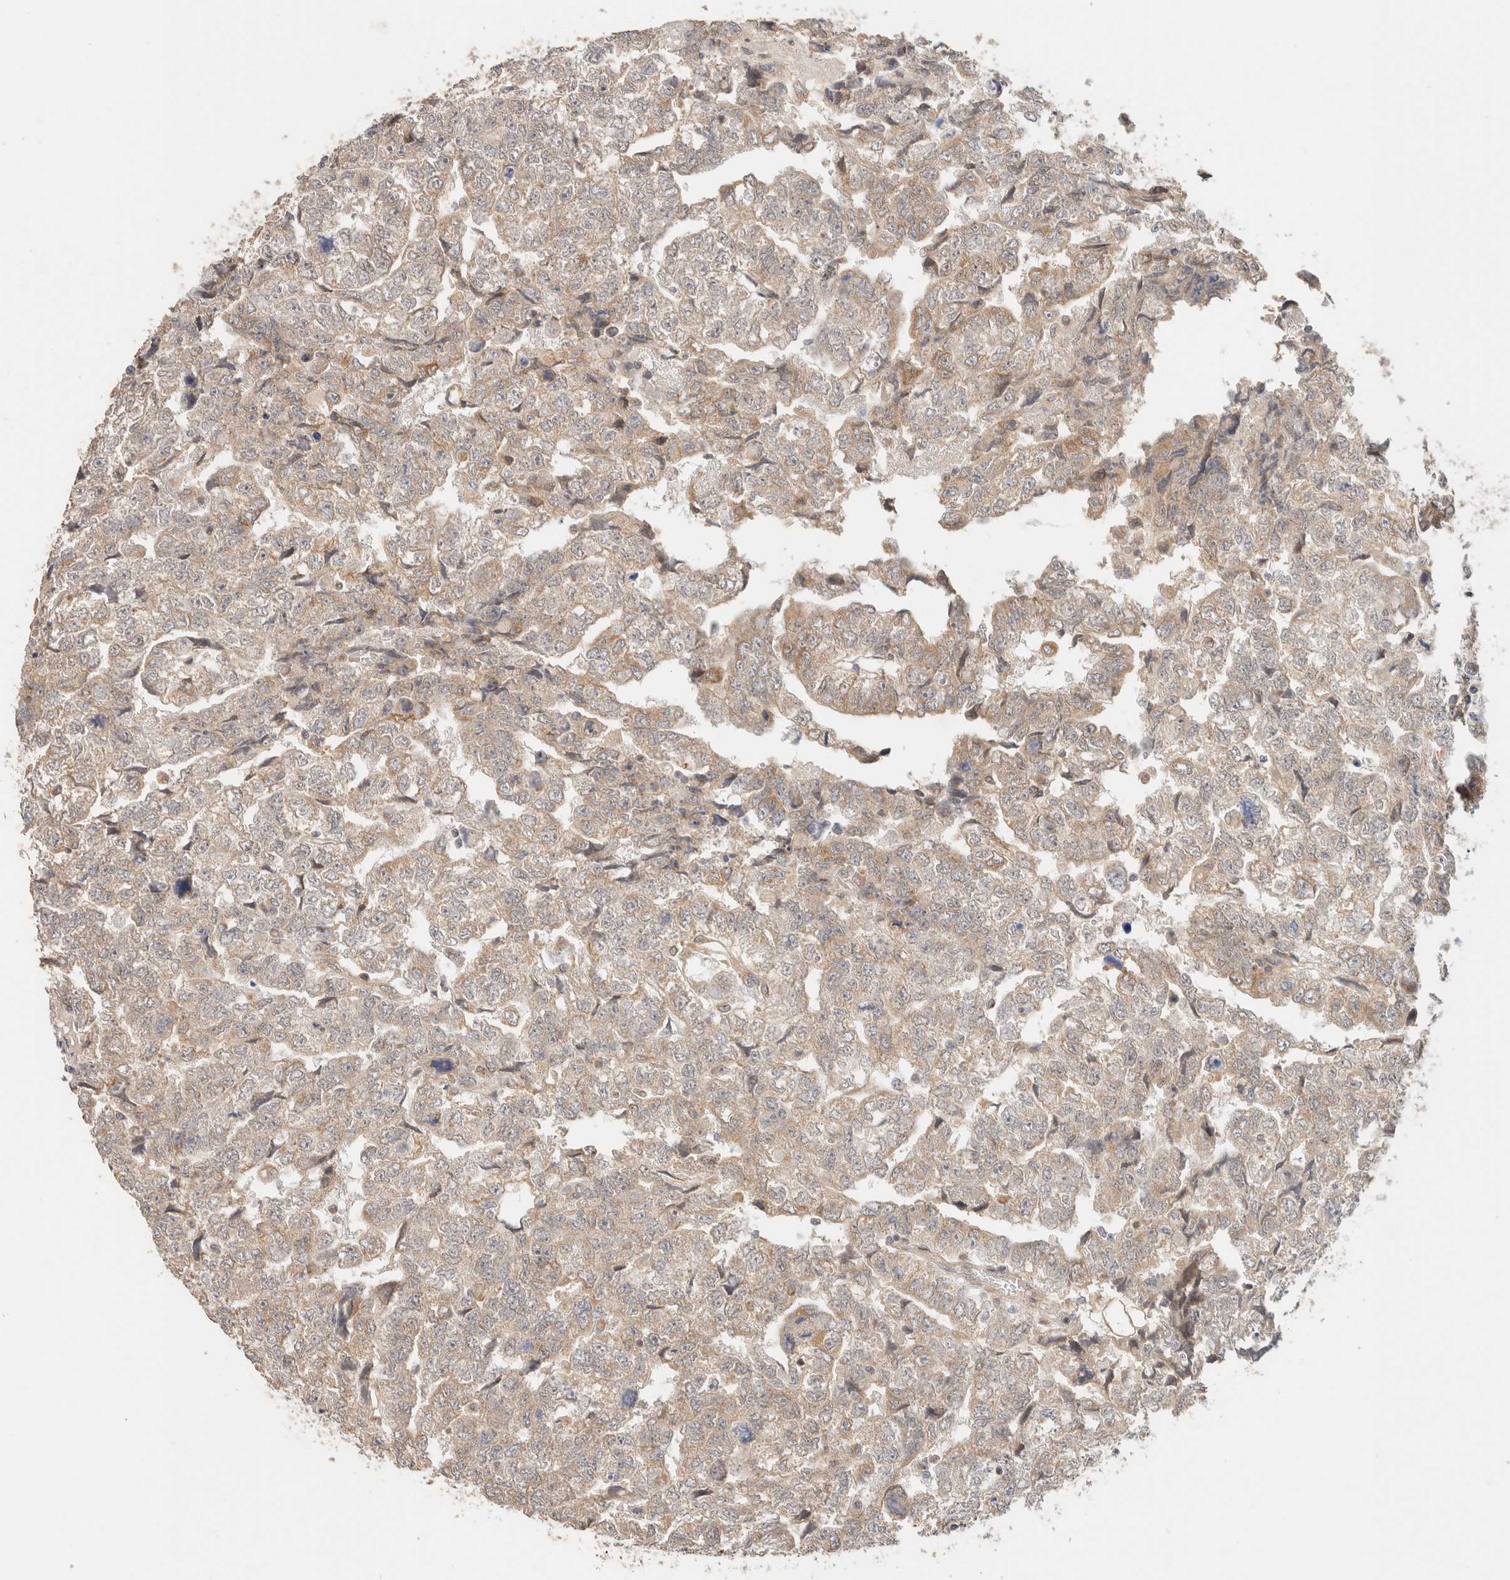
{"staining": {"intensity": "weak", "quantity": "<25%", "location": "cytoplasmic/membranous"}, "tissue": "testis cancer", "cell_type": "Tumor cells", "image_type": "cancer", "snomed": [{"axis": "morphology", "description": "Carcinoma, Embryonal, NOS"}, {"axis": "topography", "description": "Testis"}], "caption": "Human embryonal carcinoma (testis) stained for a protein using immunohistochemistry (IHC) demonstrates no expression in tumor cells.", "gene": "TACC1", "patient": {"sex": "male", "age": 36}}